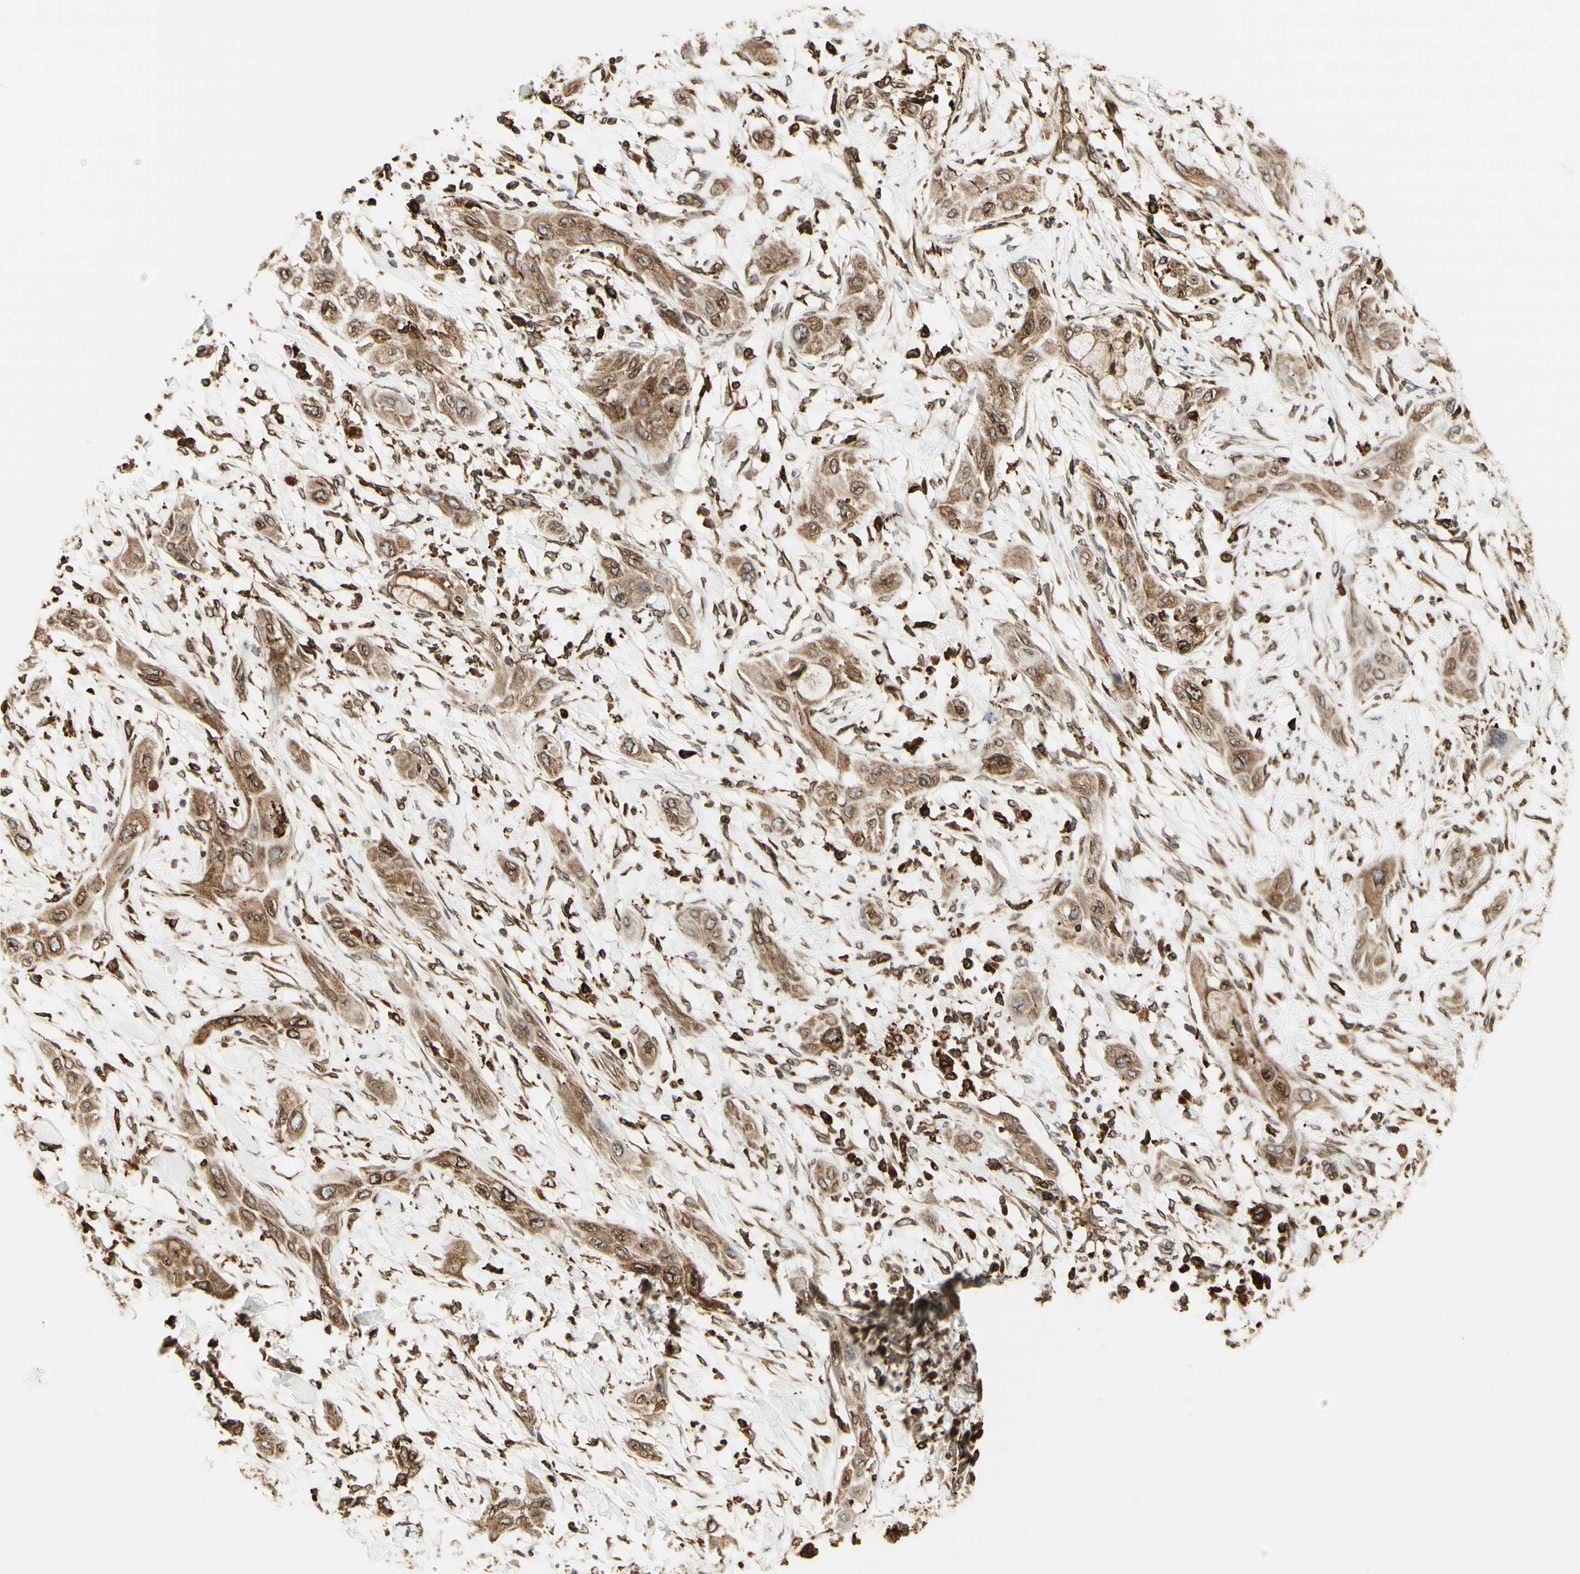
{"staining": {"intensity": "moderate", "quantity": ">75%", "location": "cytoplasmic/membranous"}, "tissue": "lung cancer", "cell_type": "Tumor cells", "image_type": "cancer", "snomed": [{"axis": "morphology", "description": "Squamous cell carcinoma, NOS"}, {"axis": "topography", "description": "Lung"}], "caption": "Immunohistochemical staining of lung cancer demonstrates medium levels of moderate cytoplasmic/membranous positivity in approximately >75% of tumor cells. Immunohistochemistry (ihc) stains the protein of interest in brown and the nuclei are stained blue.", "gene": "CANX", "patient": {"sex": "female", "age": 47}}